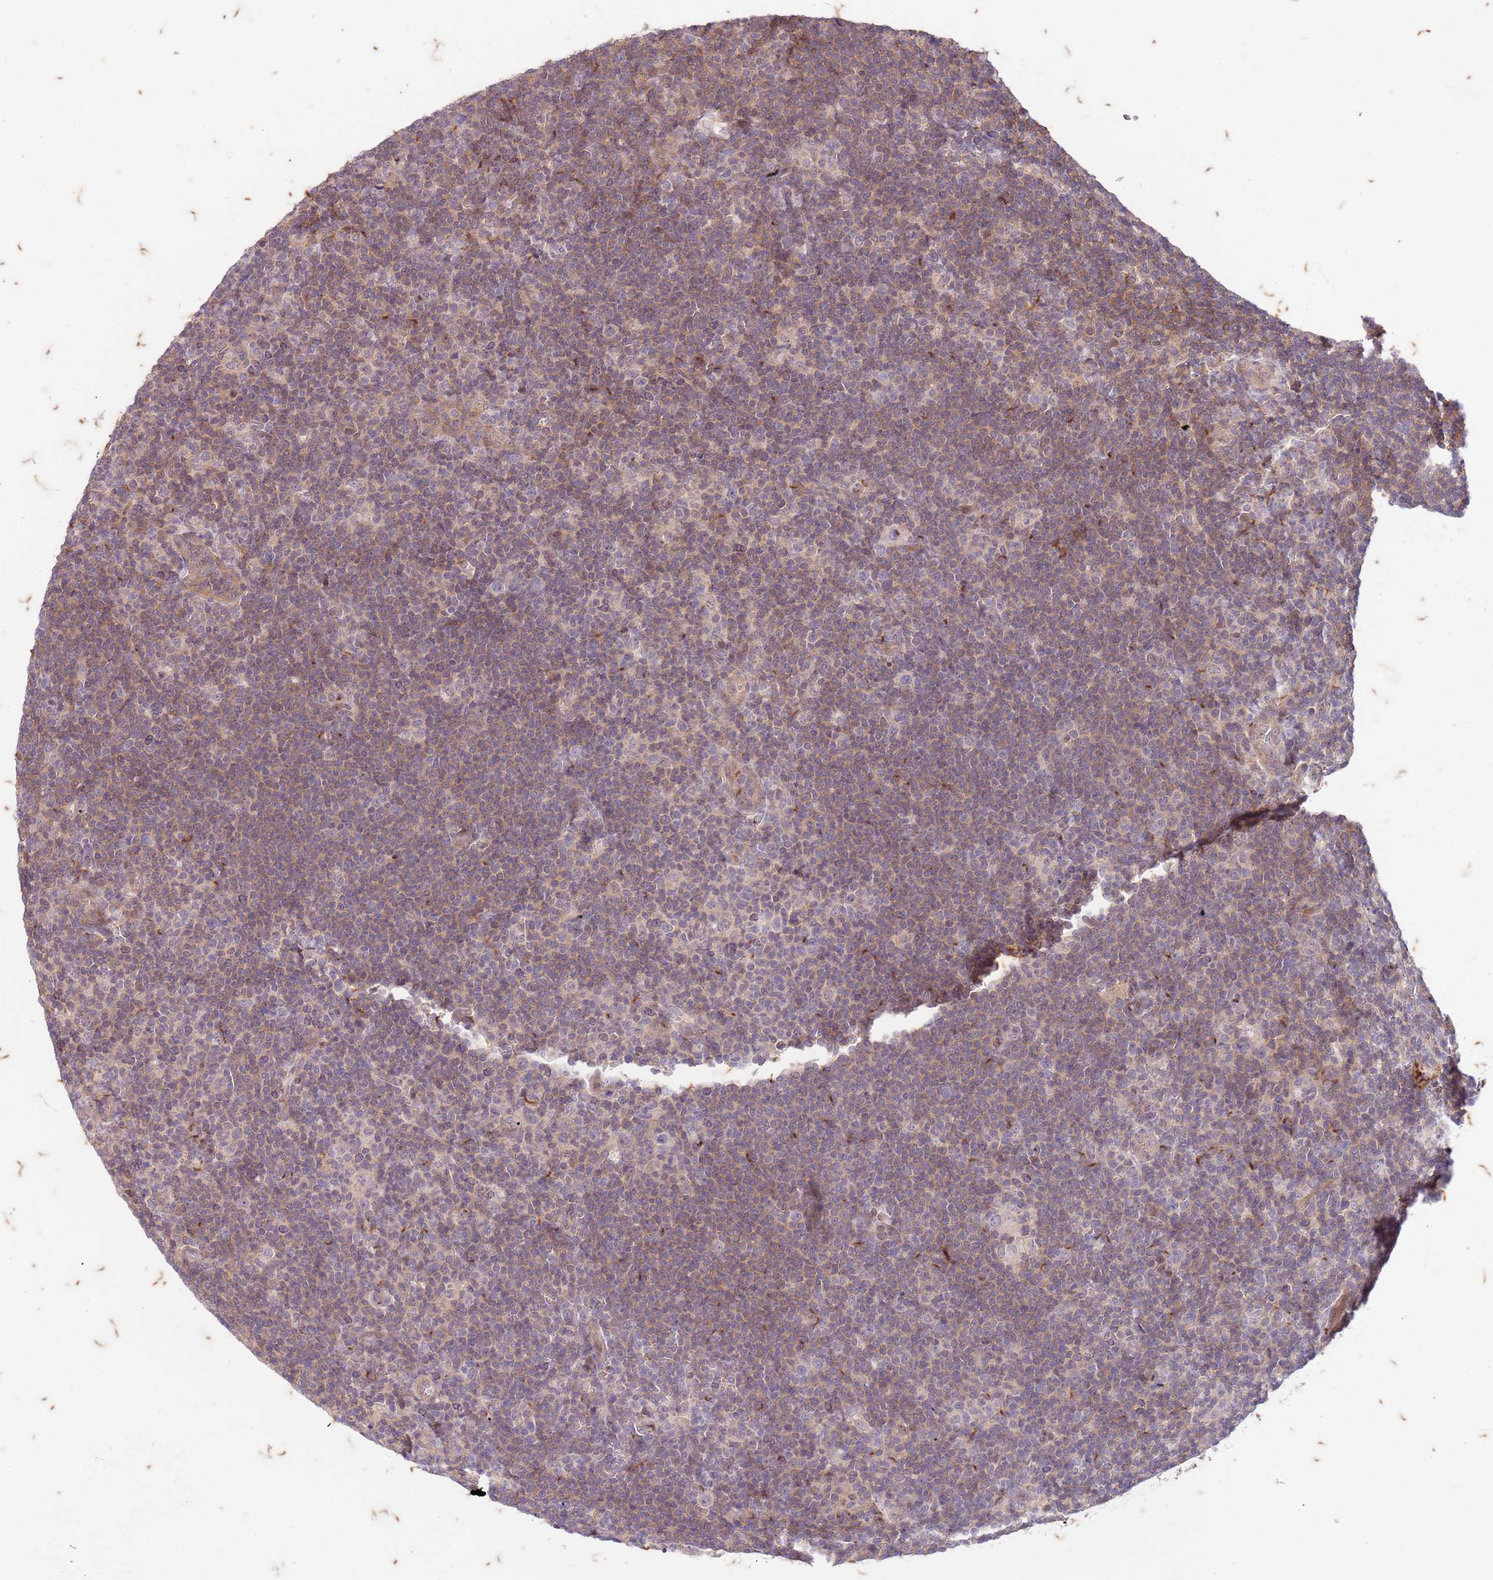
{"staining": {"intensity": "negative", "quantity": "none", "location": "none"}, "tissue": "lymphoma", "cell_type": "Tumor cells", "image_type": "cancer", "snomed": [{"axis": "morphology", "description": "Hodgkin's disease, NOS"}, {"axis": "topography", "description": "Lymph node"}], "caption": "Histopathology image shows no protein expression in tumor cells of Hodgkin's disease tissue.", "gene": "RAPGEF3", "patient": {"sex": "female", "age": 57}}